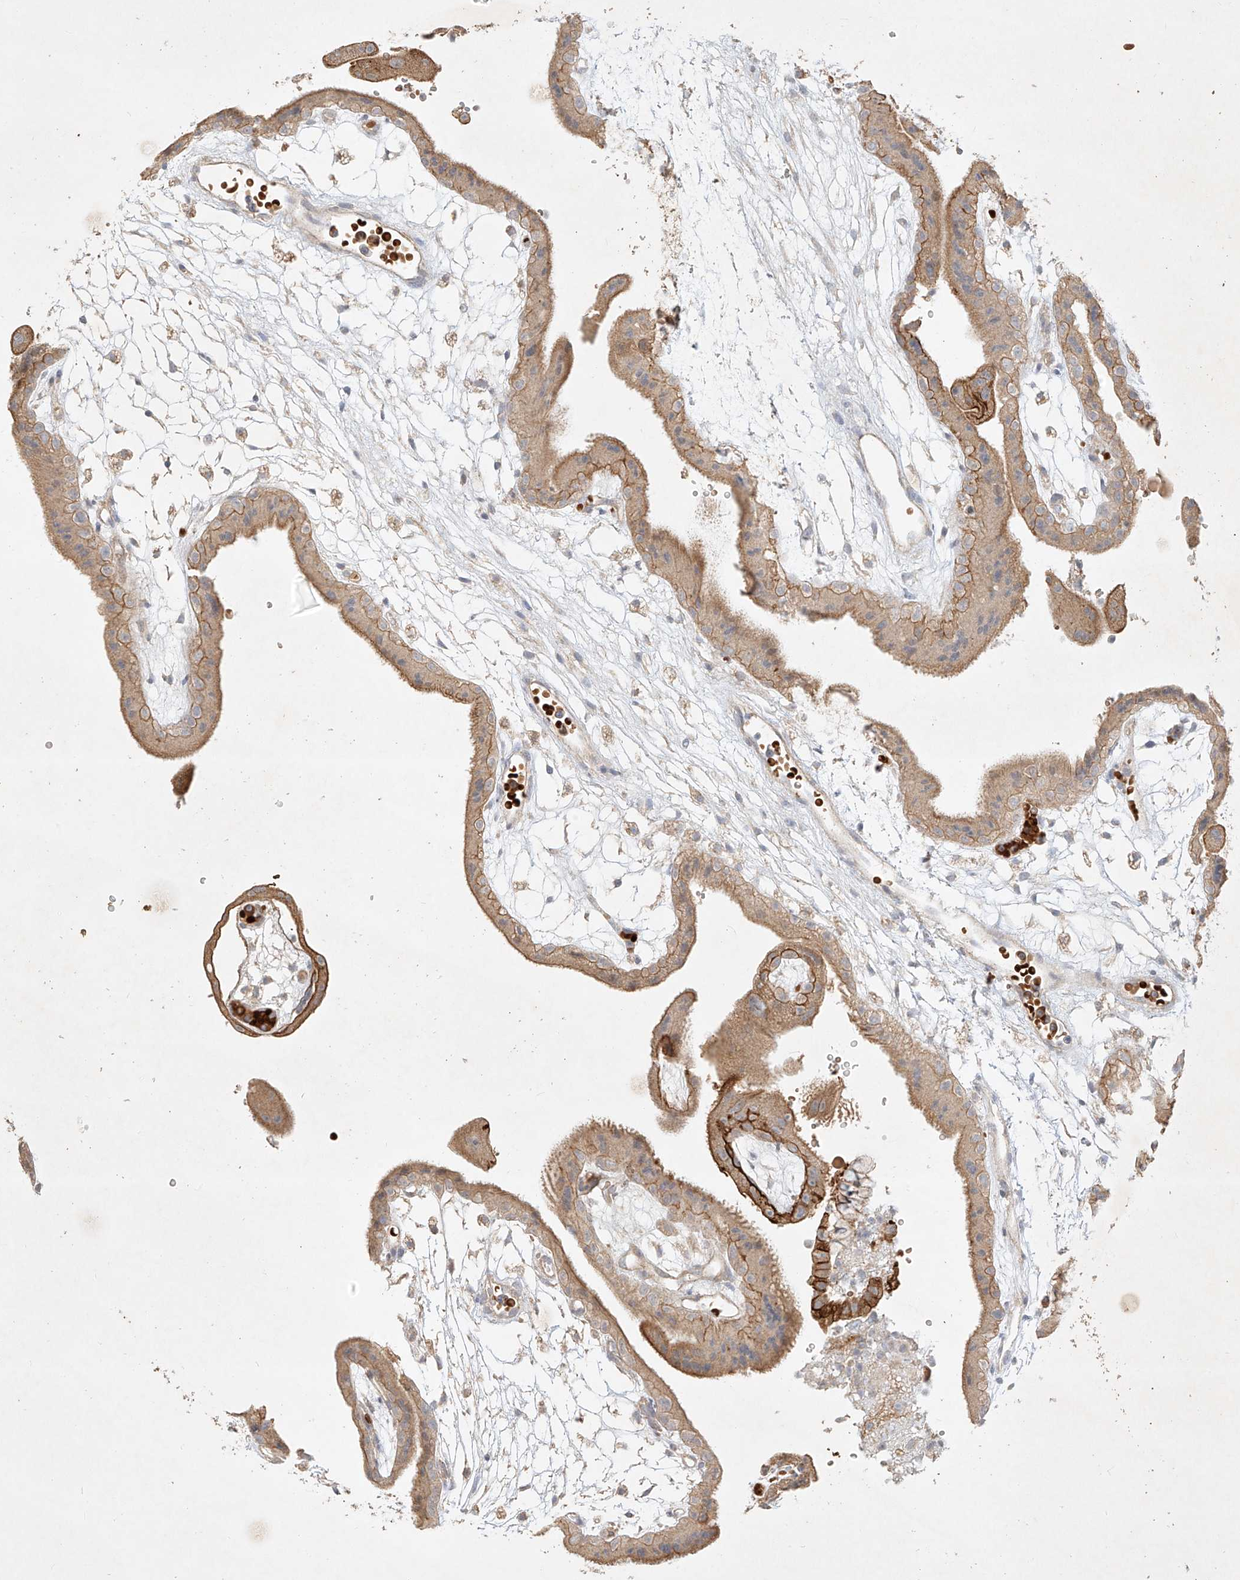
{"staining": {"intensity": "strong", "quantity": ">75%", "location": "cytoplasmic/membranous"}, "tissue": "placenta", "cell_type": "Decidual cells", "image_type": "normal", "snomed": [{"axis": "morphology", "description": "Normal tissue, NOS"}, {"axis": "topography", "description": "Placenta"}], "caption": "Protein analysis of benign placenta exhibits strong cytoplasmic/membranous staining in approximately >75% of decidual cells.", "gene": "KPNA7", "patient": {"sex": "female", "age": 18}}